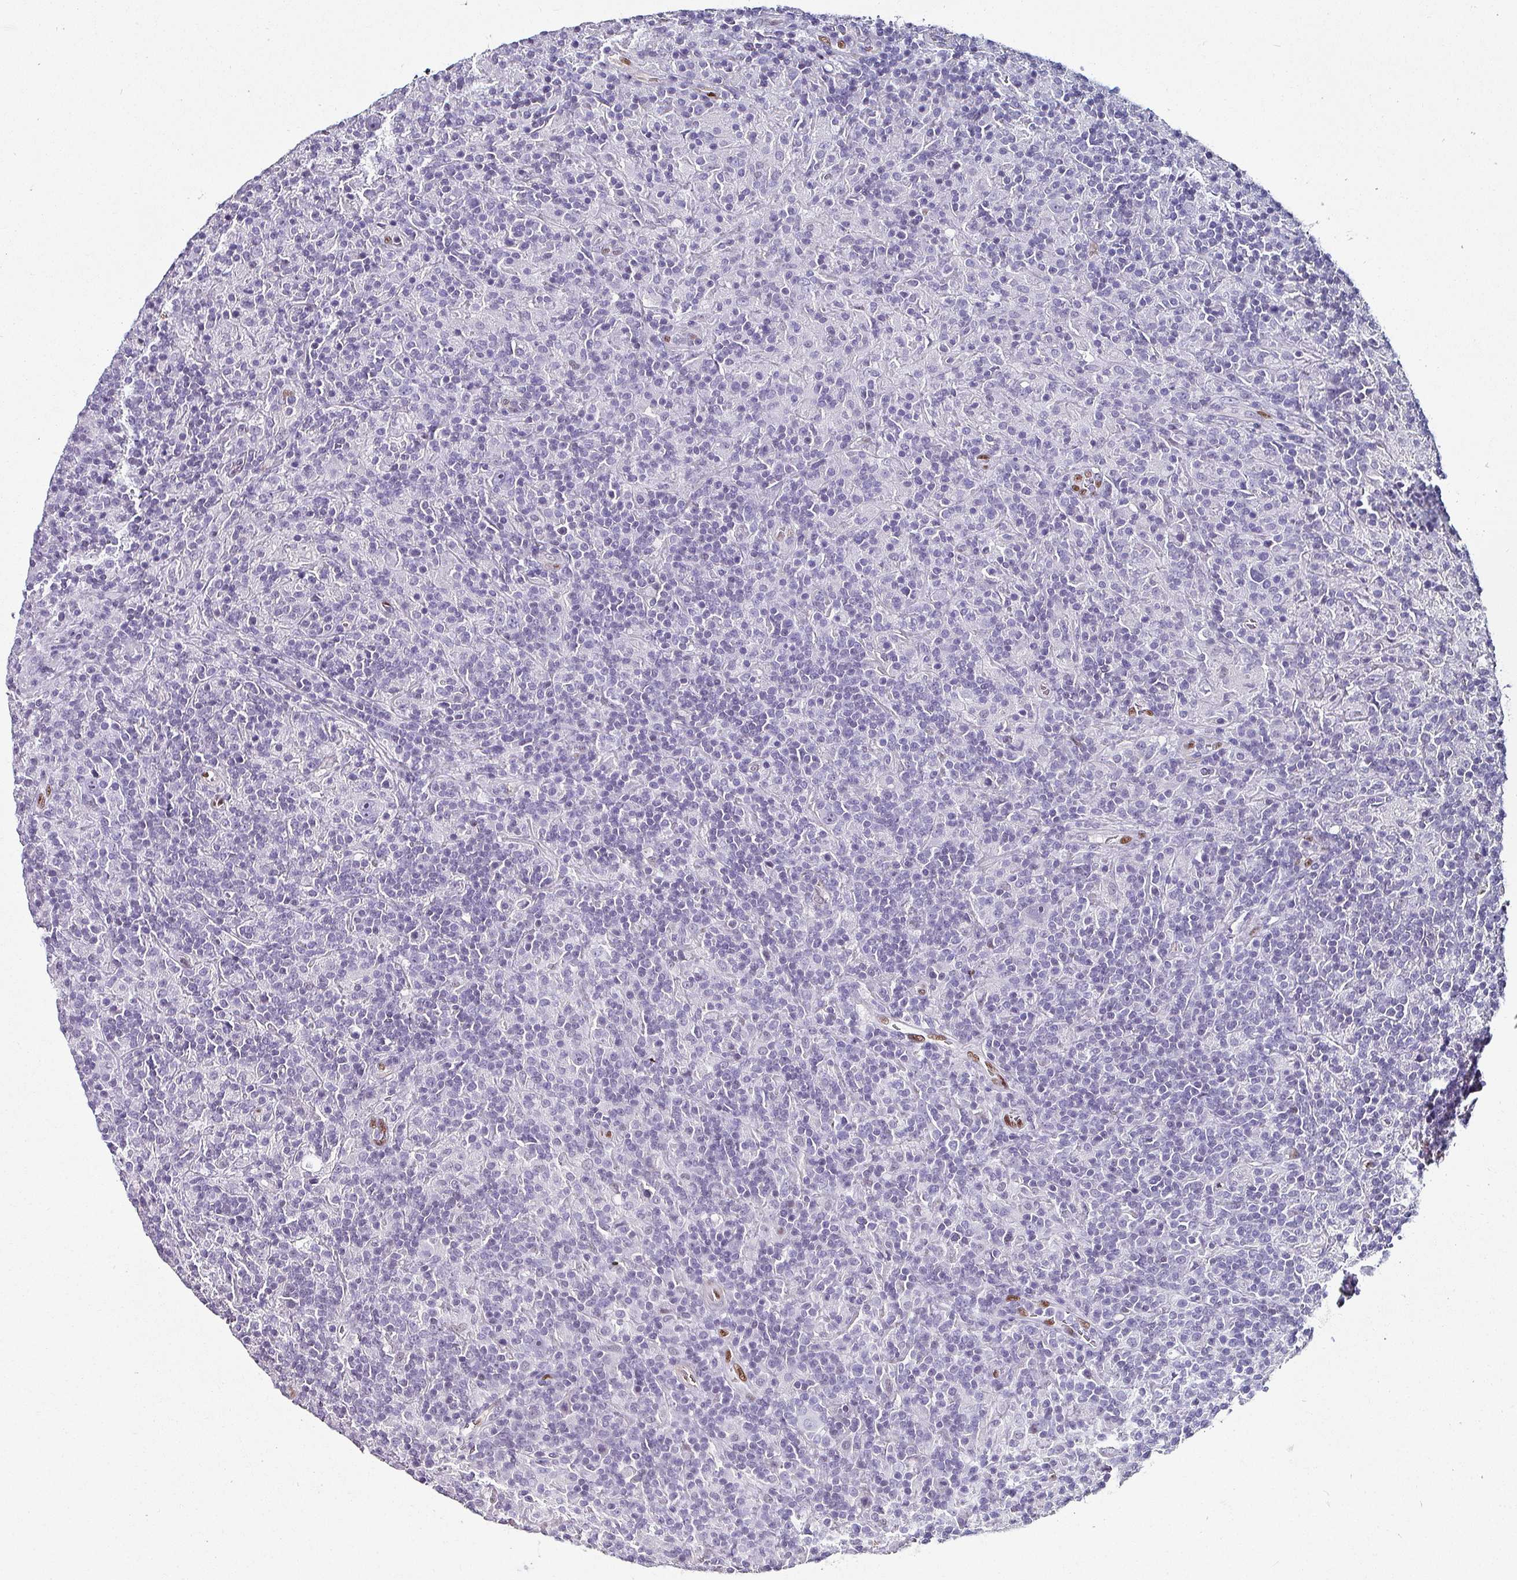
{"staining": {"intensity": "negative", "quantity": "none", "location": "none"}, "tissue": "lymphoma", "cell_type": "Tumor cells", "image_type": "cancer", "snomed": [{"axis": "morphology", "description": "Hodgkin's disease, NOS"}, {"axis": "topography", "description": "Lymph node"}], "caption": "Immunohistochemical staining of human Hodgkin's disease exhibits no significant positivity in tumor cells.", "gene": "ZNF816-ZNF321P", "patient": {"sex": "male", "age": 70}}